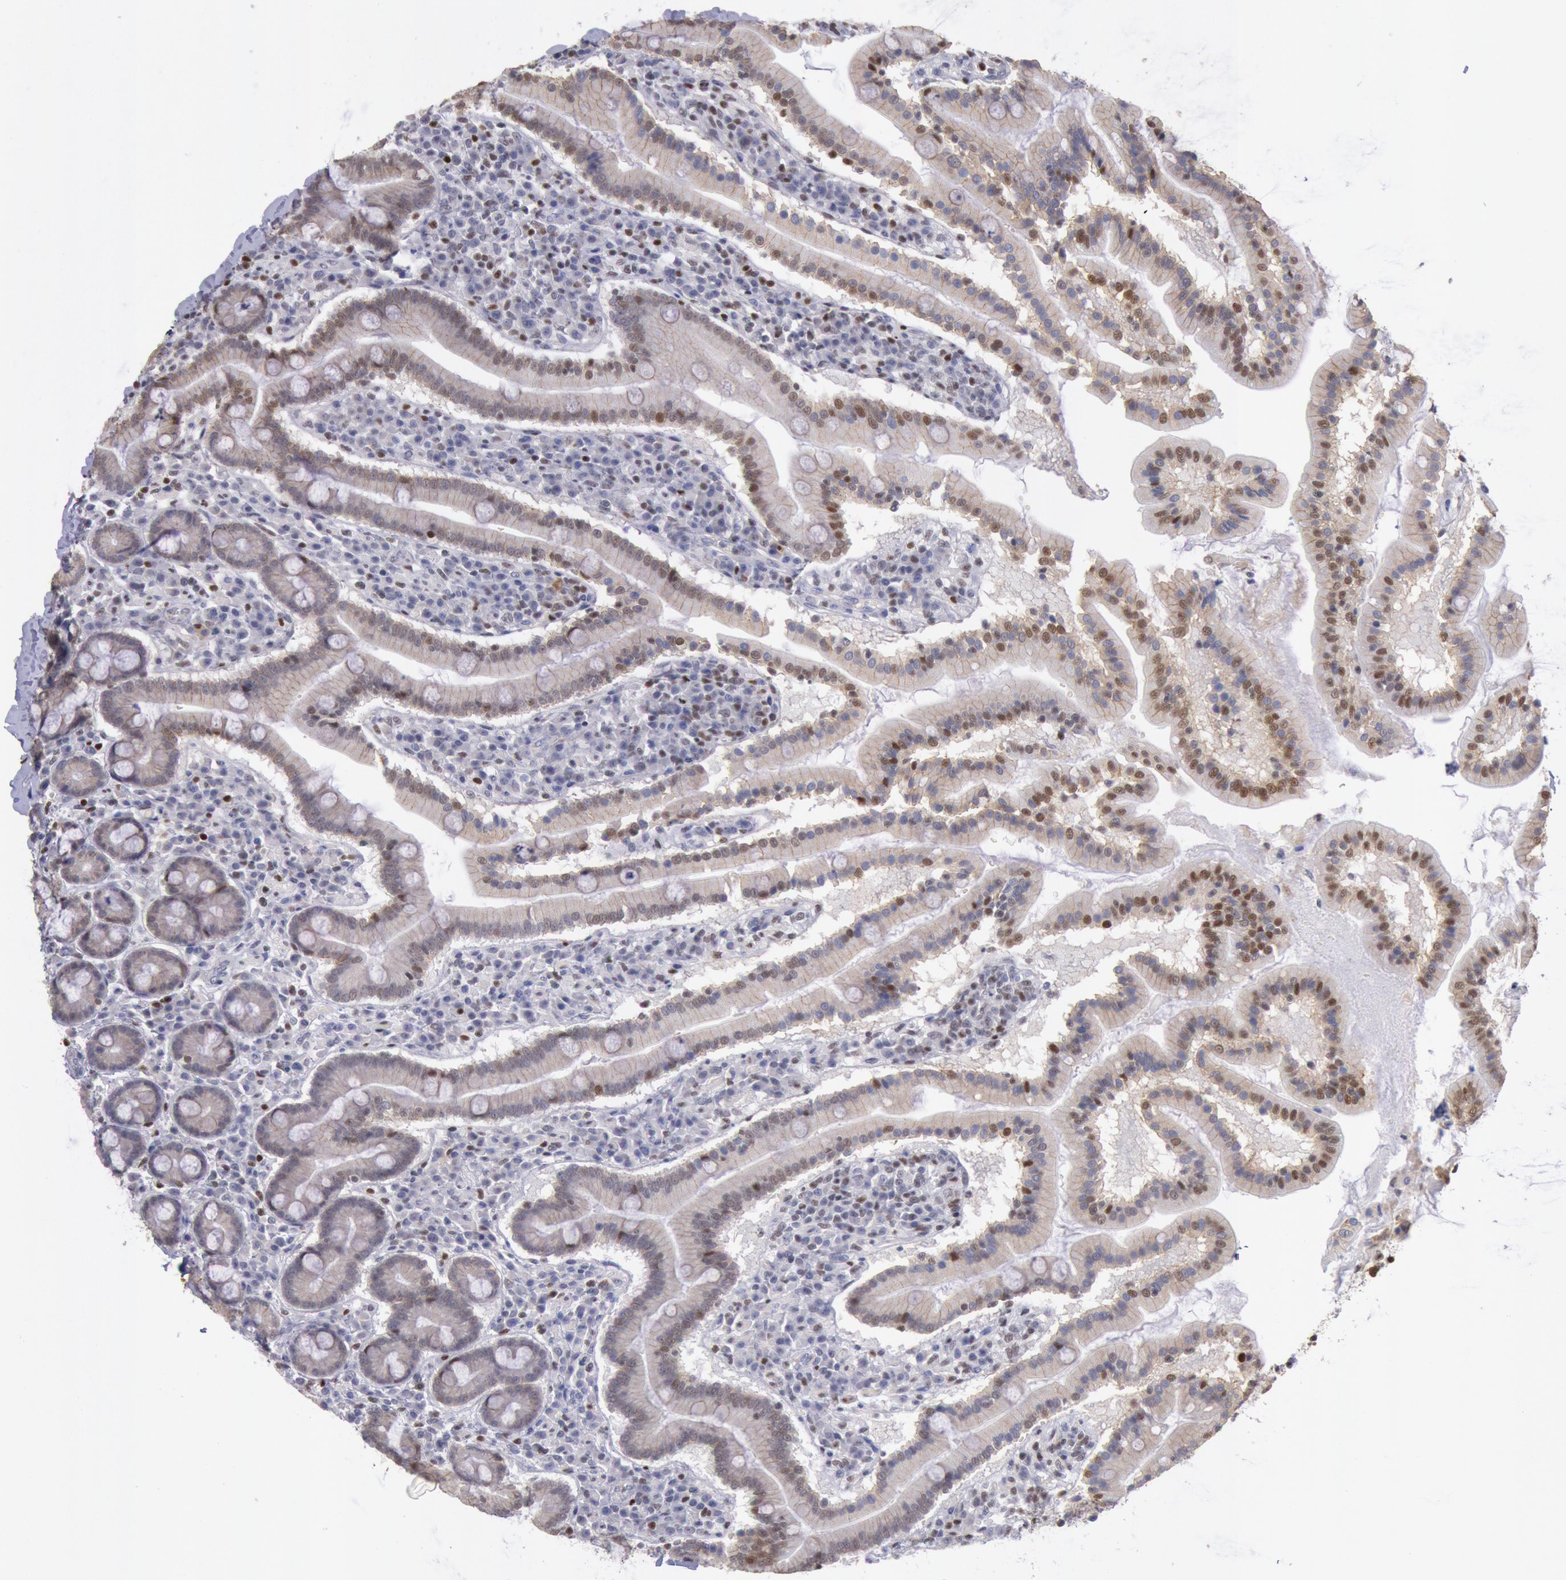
{"staining": {"intensity": "moderate", "quantity": "25%-75%", "location": "cytoplasmic/membranous,nuclear"}, "tissue": "duodenum", "cell_type": "Glandular cells", "image_type": "normal", "snomed": [{"axis": "morphology", "description": "Normal tissue, NOS"}, {"axis": "topography", "description": "Duodenum"}], "caption": "High-power microscopy captured an immunohistochemistry photomicrograph of normal duodenum, revealing moderate cytoplasmic/membranous,nuclear expression in about 25%-75% of glandular cells.", "gene": "RPS6KA5", "patient": {"sex": "male", "age": 50}}